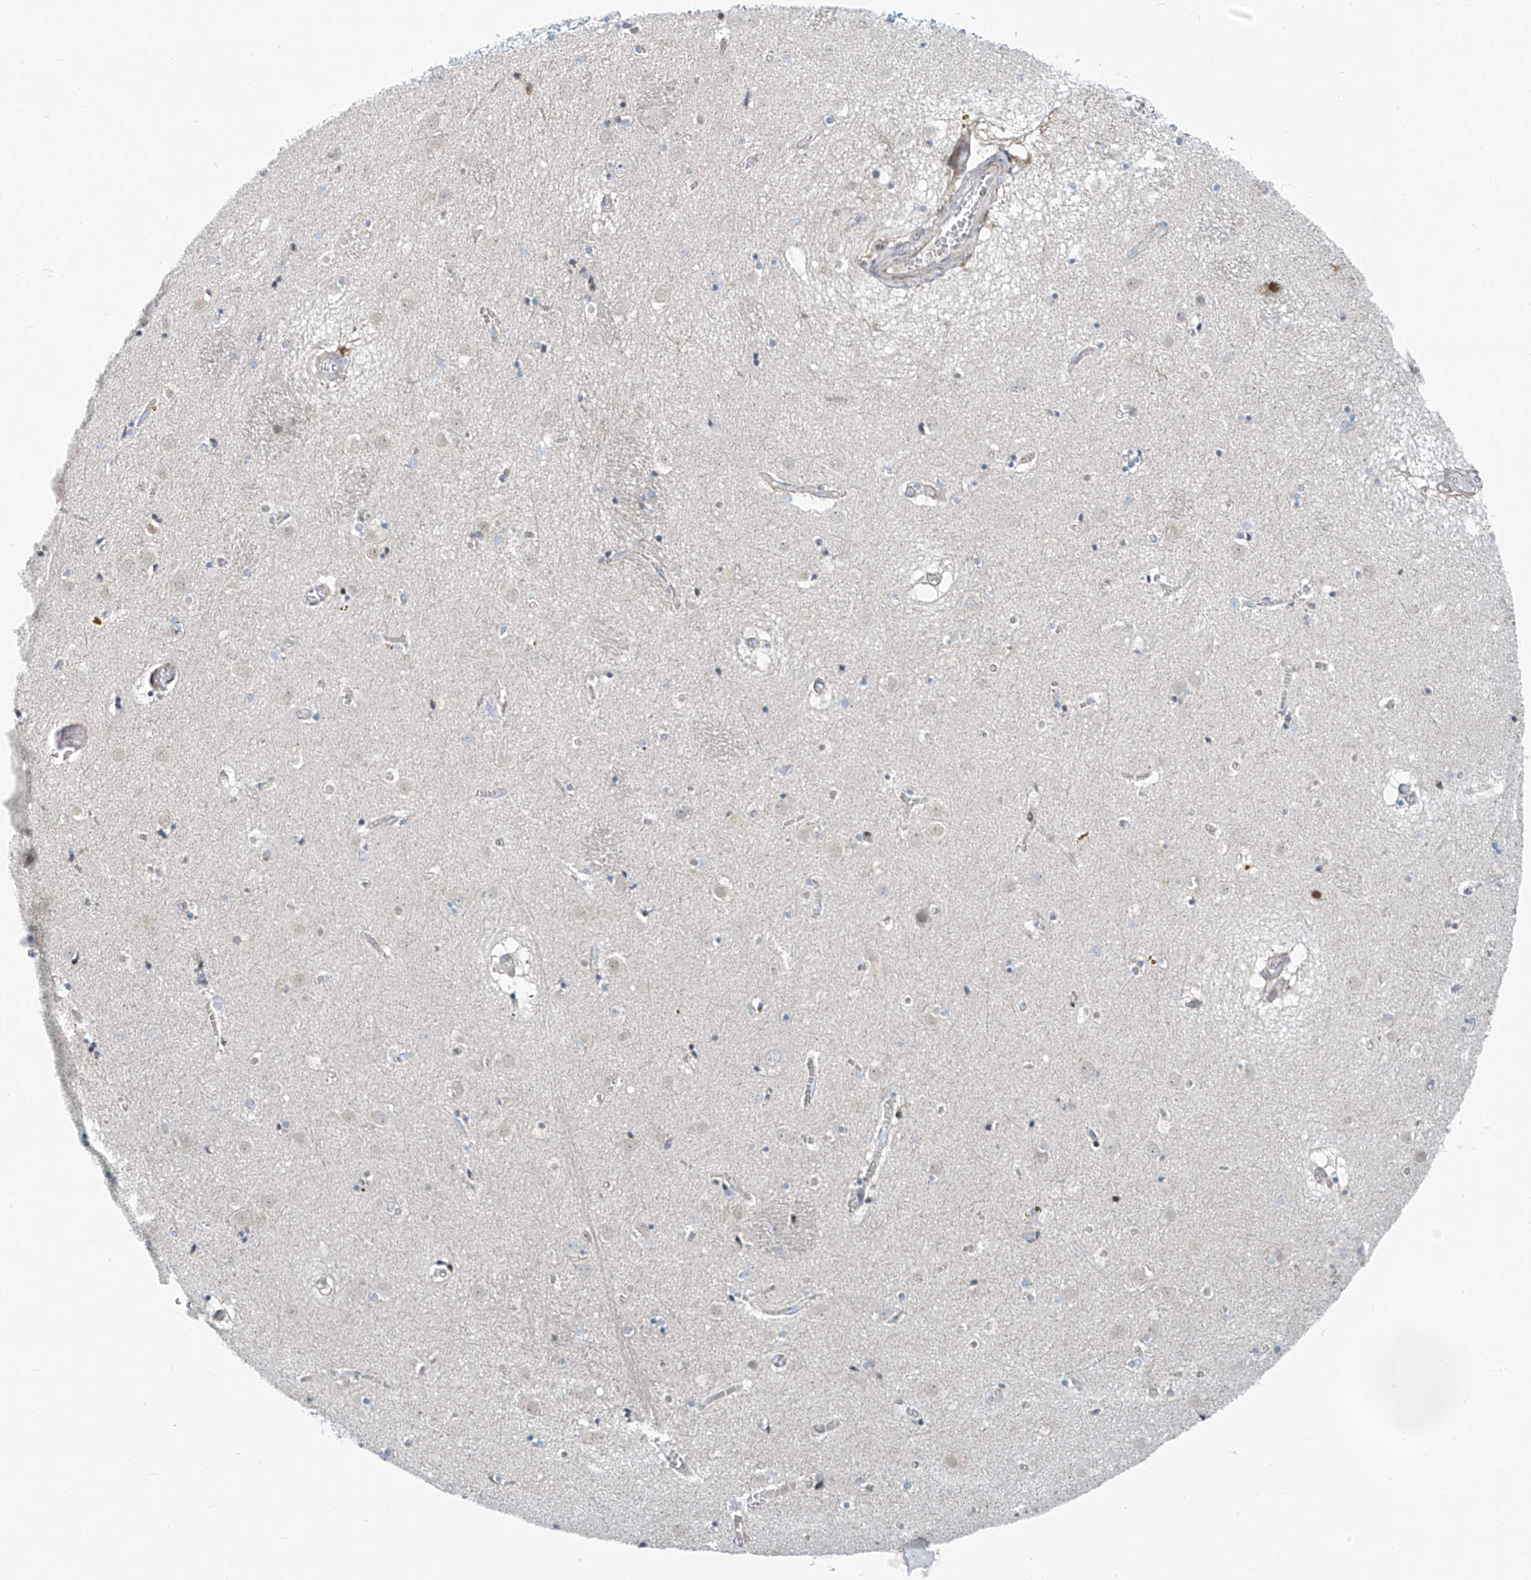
{"staining": {"intensity": "negative", "quantity": "none", "location": "none"}, "tissue": "caudate", "cell_type": "Glial cells", "image_type": "normal", "snomed": [{"axis": "morphology", "description": "Normal tissue, NOS"}, {"axis": "topography", "description": "Lateral ventricle wall"}], "caption": "An immunohistochemistry (IHC) histopathology image of benign caudate is shown. There is no staining in glial cells of caudate. Brightfield microscopy of immunohistochemistry stained with DAB (brown) and hematoxylin (blue), captured at high magnification.", "gene": "HIC2", "patient": {"sex": "male", "age": 70}}